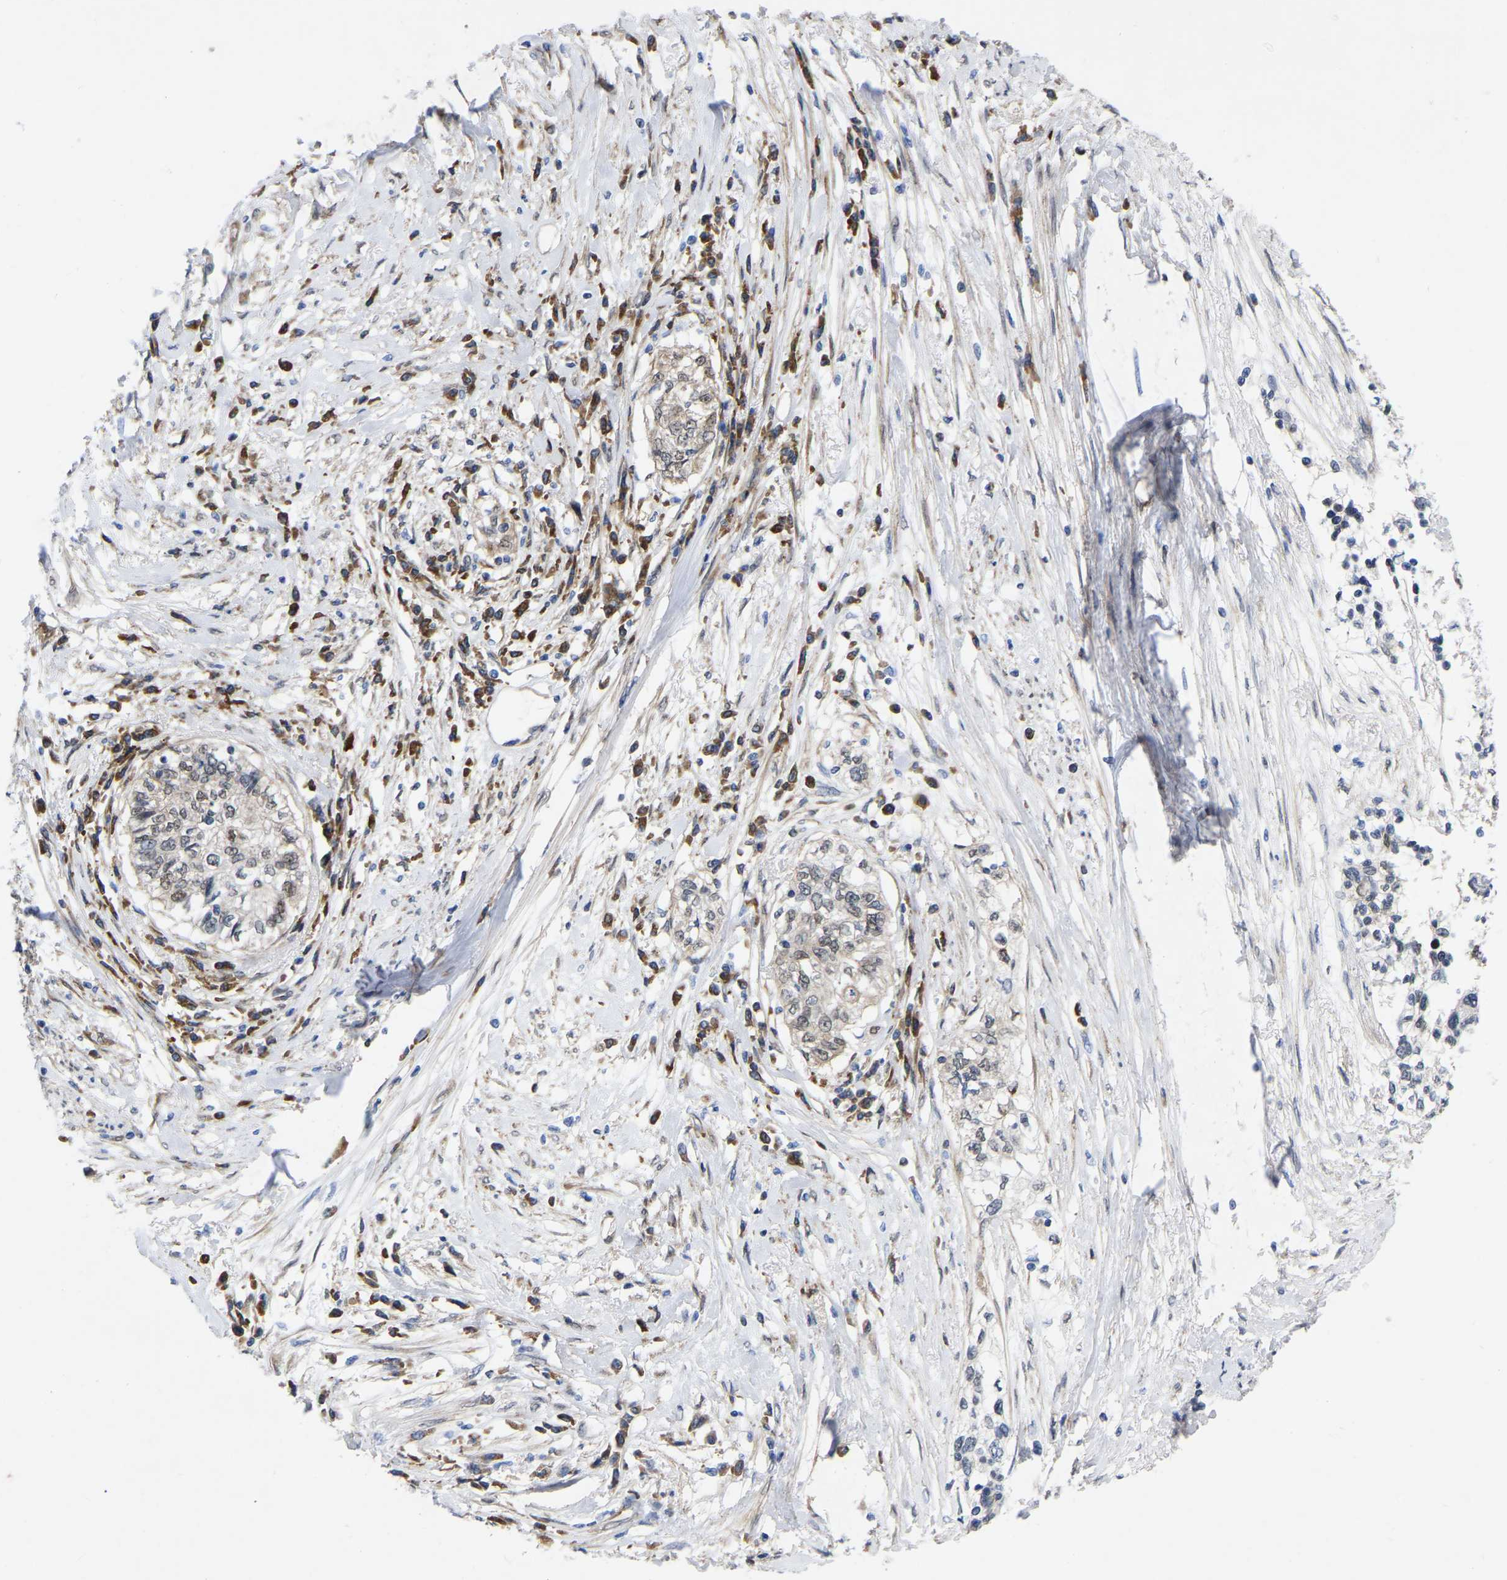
{"staining": {"intensity": "weak", "quantity": "<25%", "location": "cytoplasmic/membranous,nuclear"}, "tissue": "cervical cancer", "cell_type": "Tumor cells", "image_type": "cancer", "snomed": [{"axis": "morphology", "description": "Squamous cell carcinoma, NOS"}, {"axis": "topography", "description": "Cervix"}], "caption": "A micrograph of human cervical cancer is negative for staining in tumor cells. (DAB (3,3'-diaminobenzidine) IHC with hematoxylin counter stain).", "gene": "UBE4B", "patient": {"sex": "female", "age": 57}}